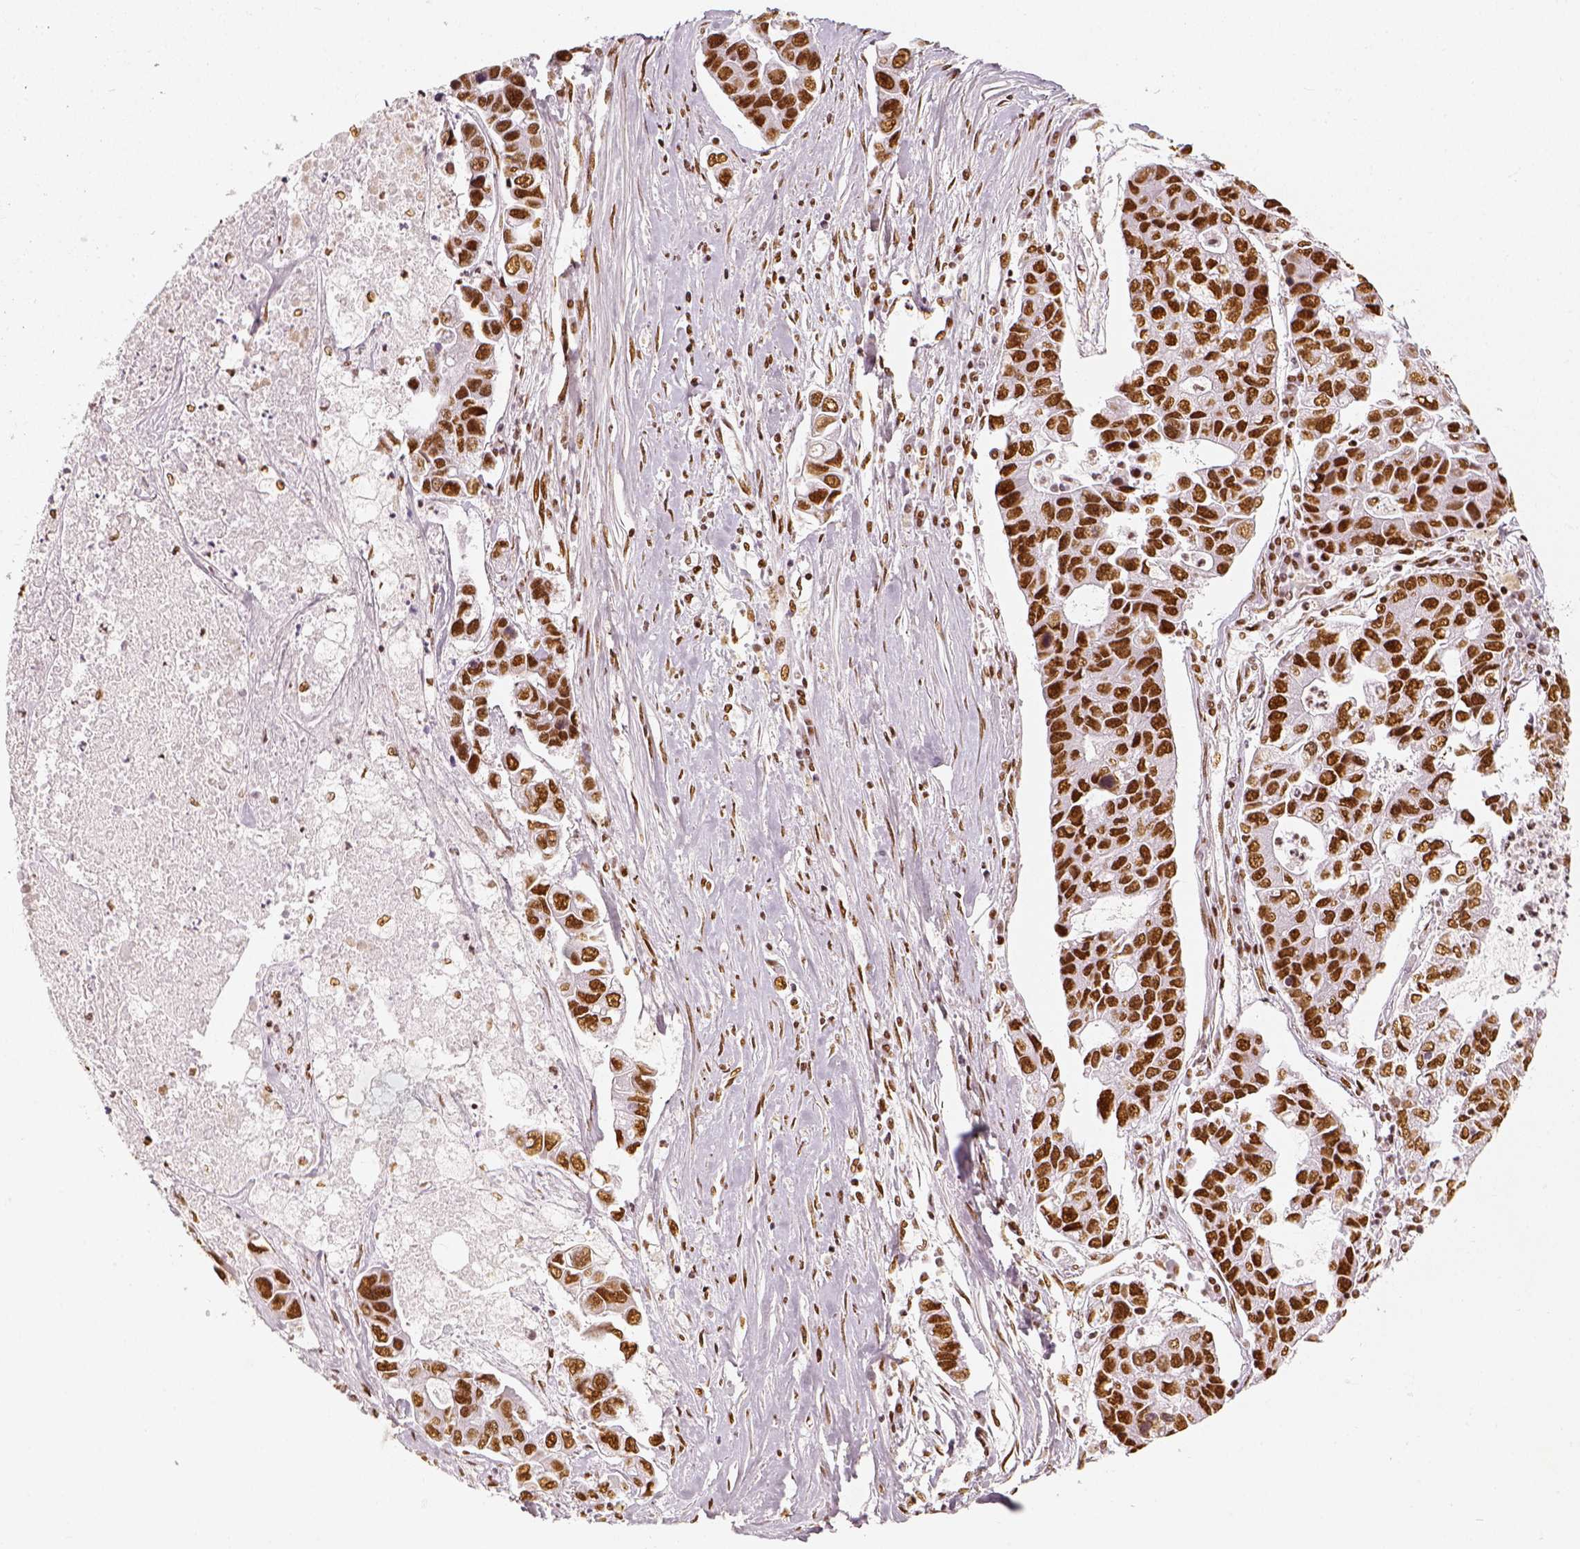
{"staining": {"intensity": "strong", "quantity": ">75%", "location": "nuclear"}, "tissue": "lung cancer", "cell_type": "Tumor cells", "image_type": "cancer", "snomed": [{"axis": "morphology", "description": "Adenocarcinoma, NOS"}, {"axis": "topography", "description": "Bronchus"}, {"axis": "topography", "description": "Lung"}], "caption": "This micrograph demonstrates immunohistochemistry (IHC) staining of human lung cancer, with high strong nuclear staining in about >75% of tumor cells.", "gene": "KDM5B", "patient": {"sex": "female", "age": 51}}